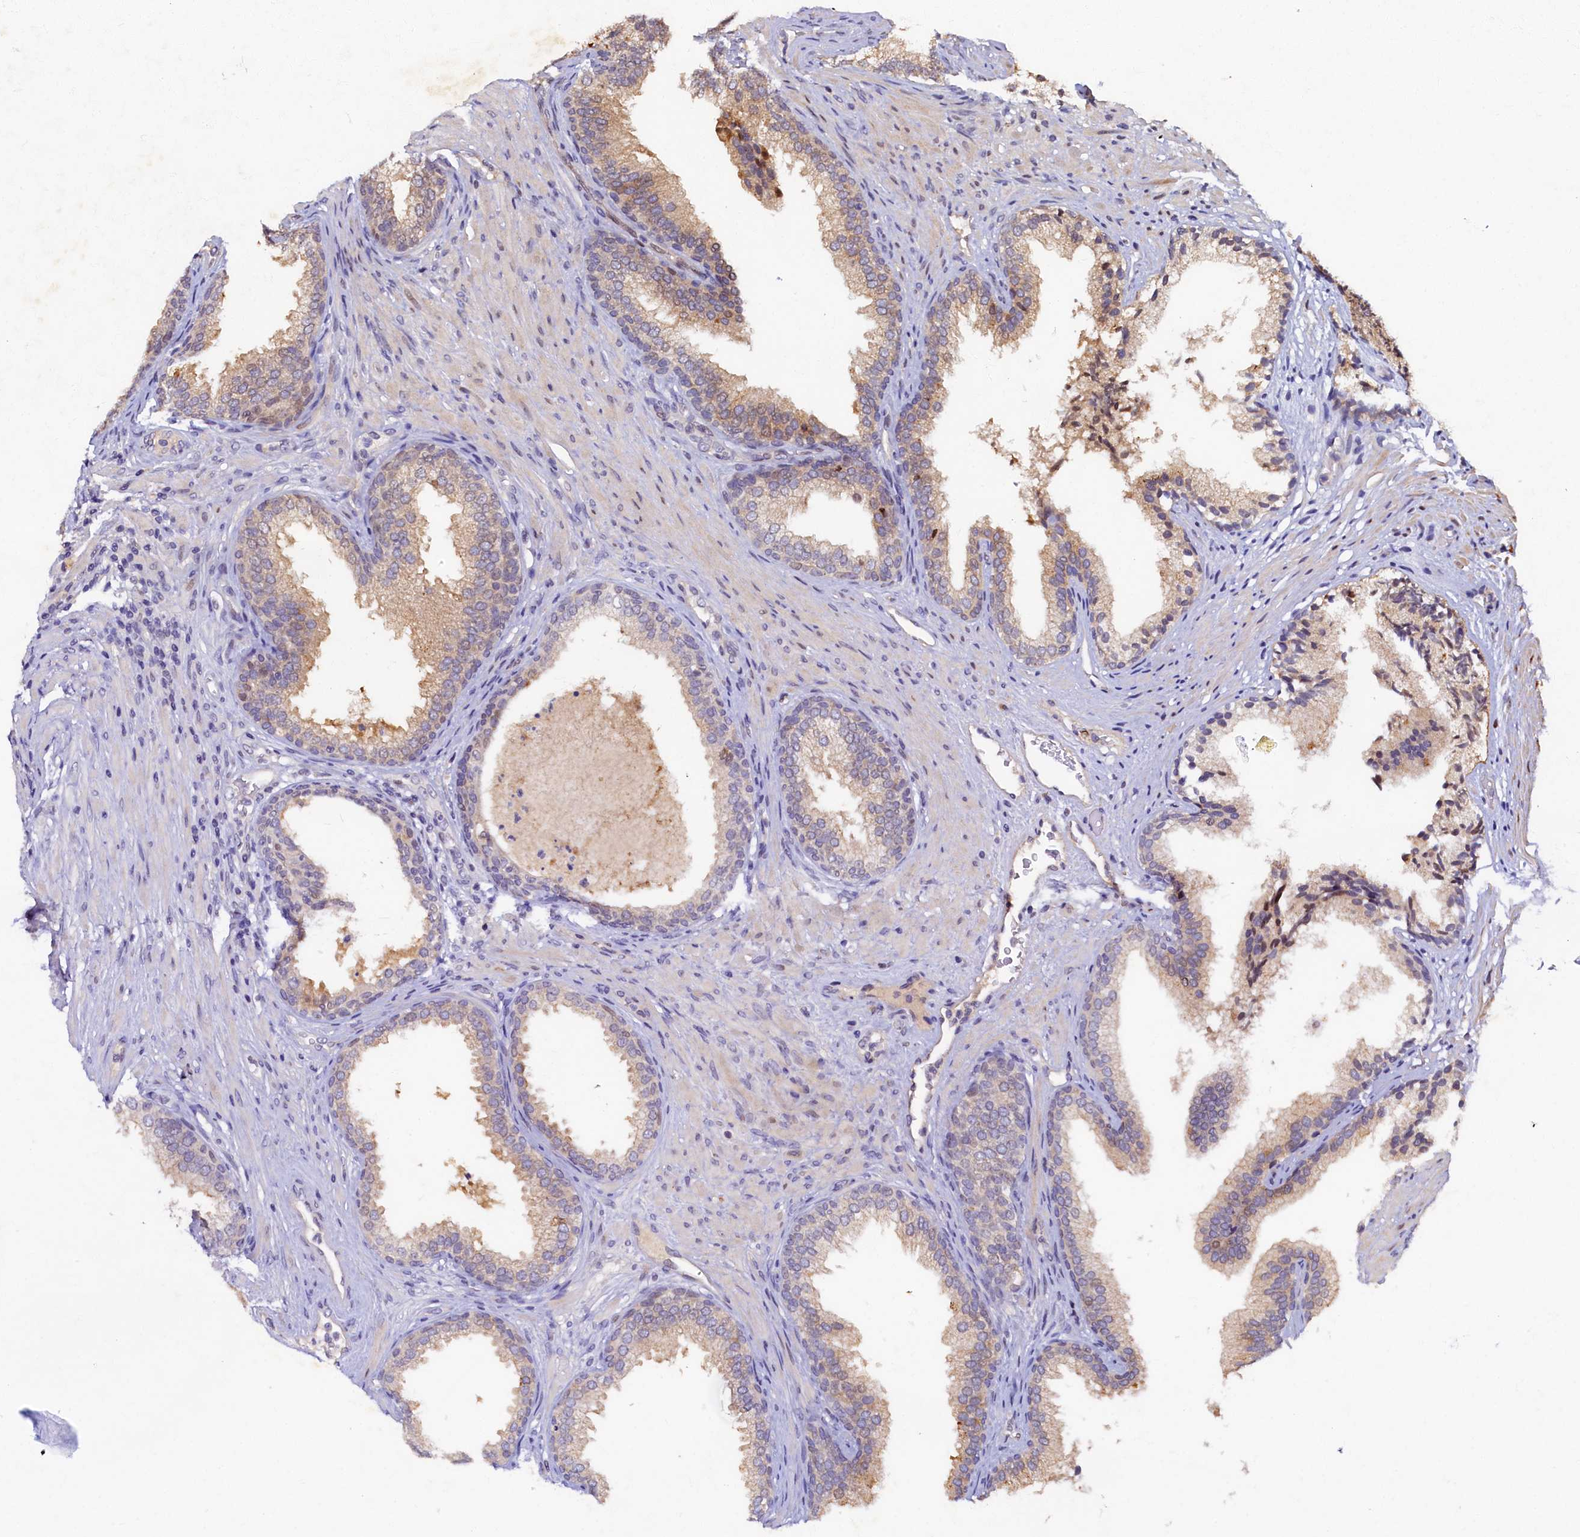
{"staining": {"intensity": "moderate", "quantity": "25%-75%", "location": "cytoplasmic/membranous"}, "tissue": "prostate", "cell_type": "Glandular cells", "image_type": "normal", "snomed": [{"axis": "morphology", "description": "Normal tissue, NOS"}, {"axis": "topography", "description": "Prostate"}], "caption": "Unremarkable prostate shows moderate cytoplasmic/membranous positivity in about 25%-75% of glandular cells.", "gene": "LATS2", "patient": {"sex": "male", "age": 76}}